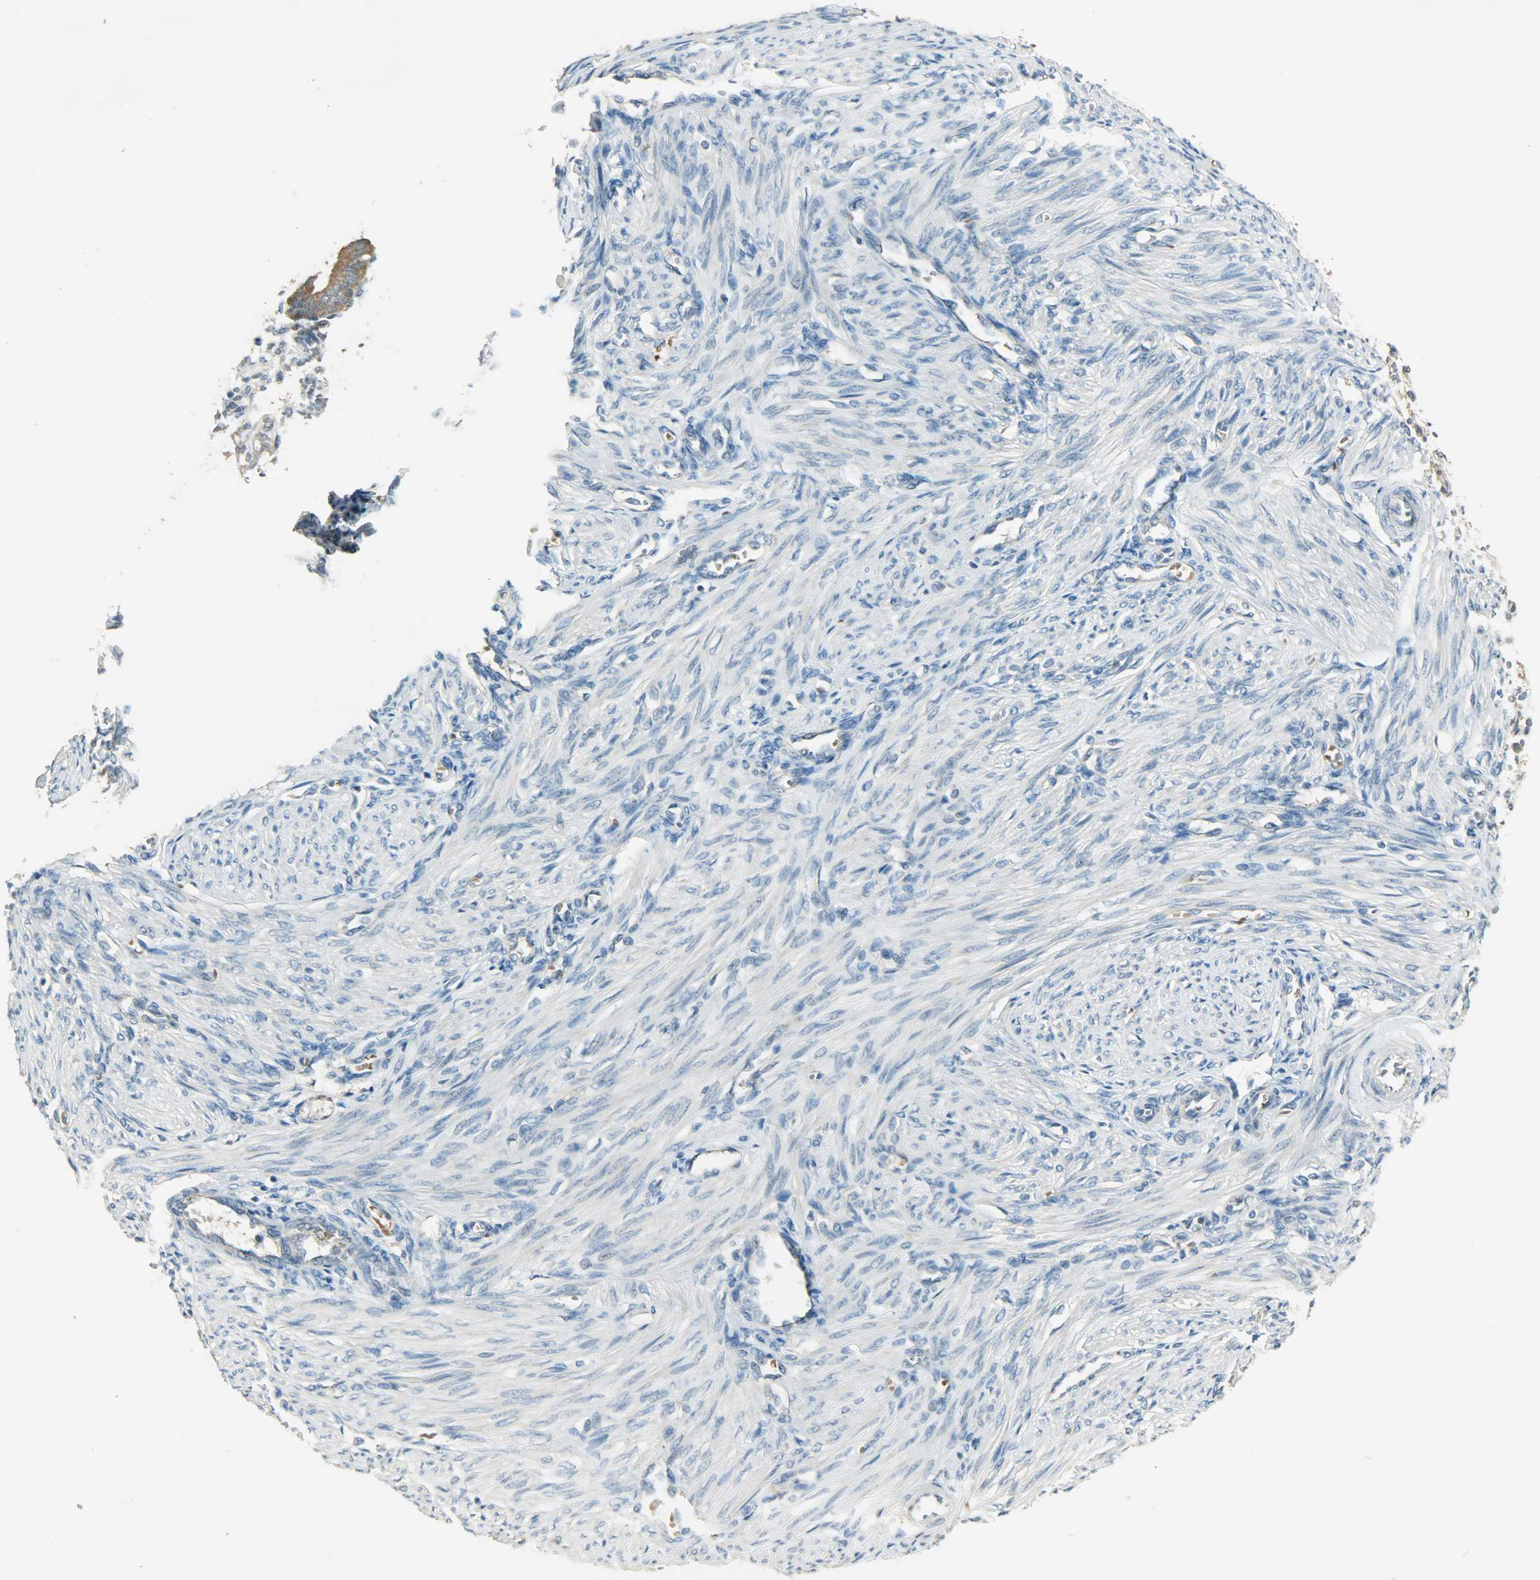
{"staining": {"intensity": "negative", "quantity": "none", "location": "none"}, "tissue": "endometrium", "cell_type": "Cells in endometrial stroma", "image_type": "normal", "snomed": [{"axis": "morphology", "description": "Normal tissue, NOS"}, {"axis": "topography", "description": "Endometrium"}], "caption": "DAB immunohistochemical staining of normal human endometrium demonstrates no significant expression in cells in endometrial stroma.", "gene": "PRMT5", "patient": {"sex": "female", "age": 27}}